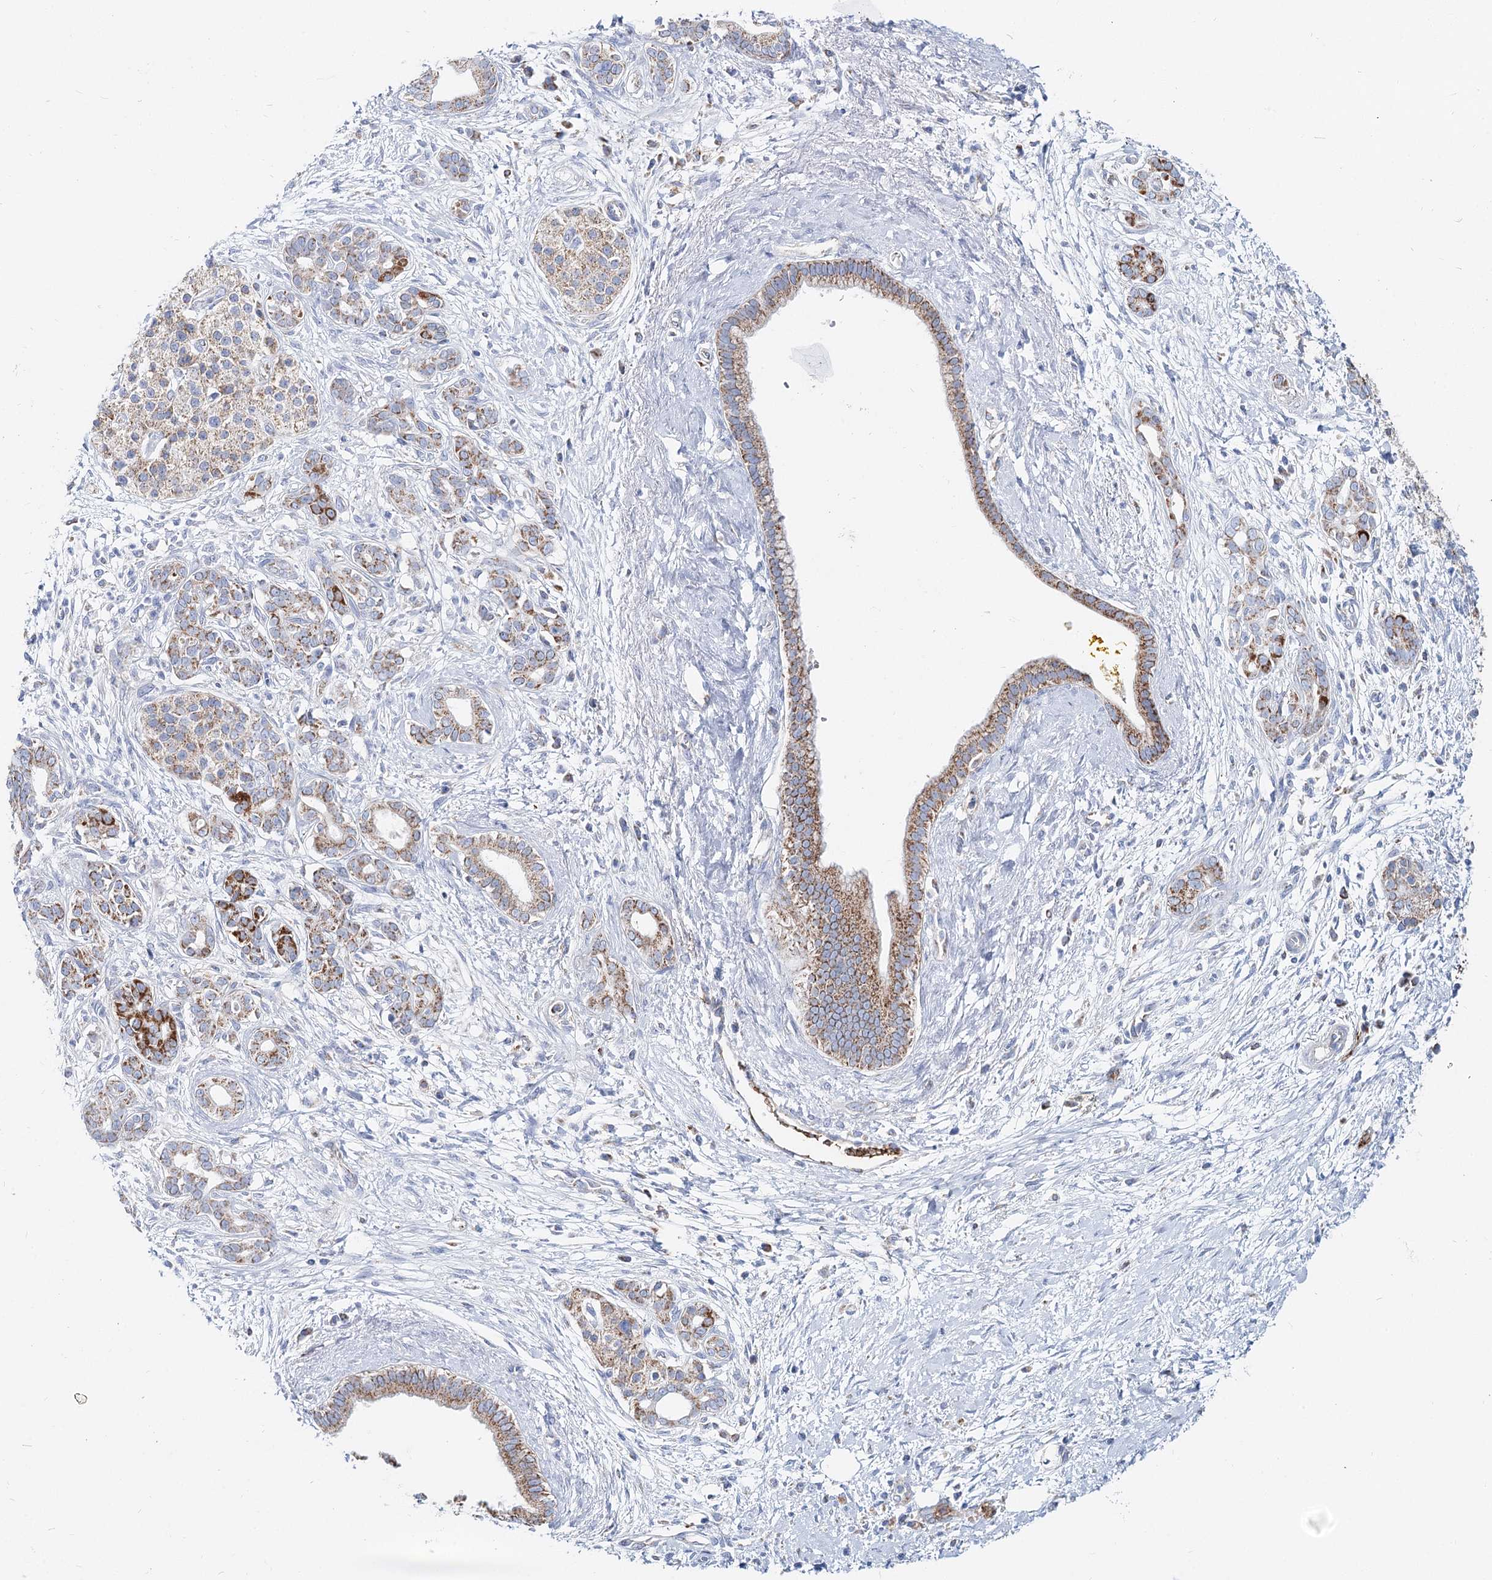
{"staining": {"intensity": "moderate", "quantity": "25%-75%", "location": "cytoplasmic/membranous"}, "tissue": "pancreatic cancer", "cell_type": "Tumor cells", "image_type": "cancer", "snomed": [{"axis": "morphology", "description": "Adenocarcinoma, NOS"}, {"axis": "topography", "description": "Pancreas"}], "caption": "Immunohistochemical staining of pancreatic cancer (adenocarcinoma) shows moderate cytoplasmic/membranous protein staining in approximately 25%-75% of tumor cells.", "gene": "MCCC2", "patient": {"sex": "male", "age": 58}}